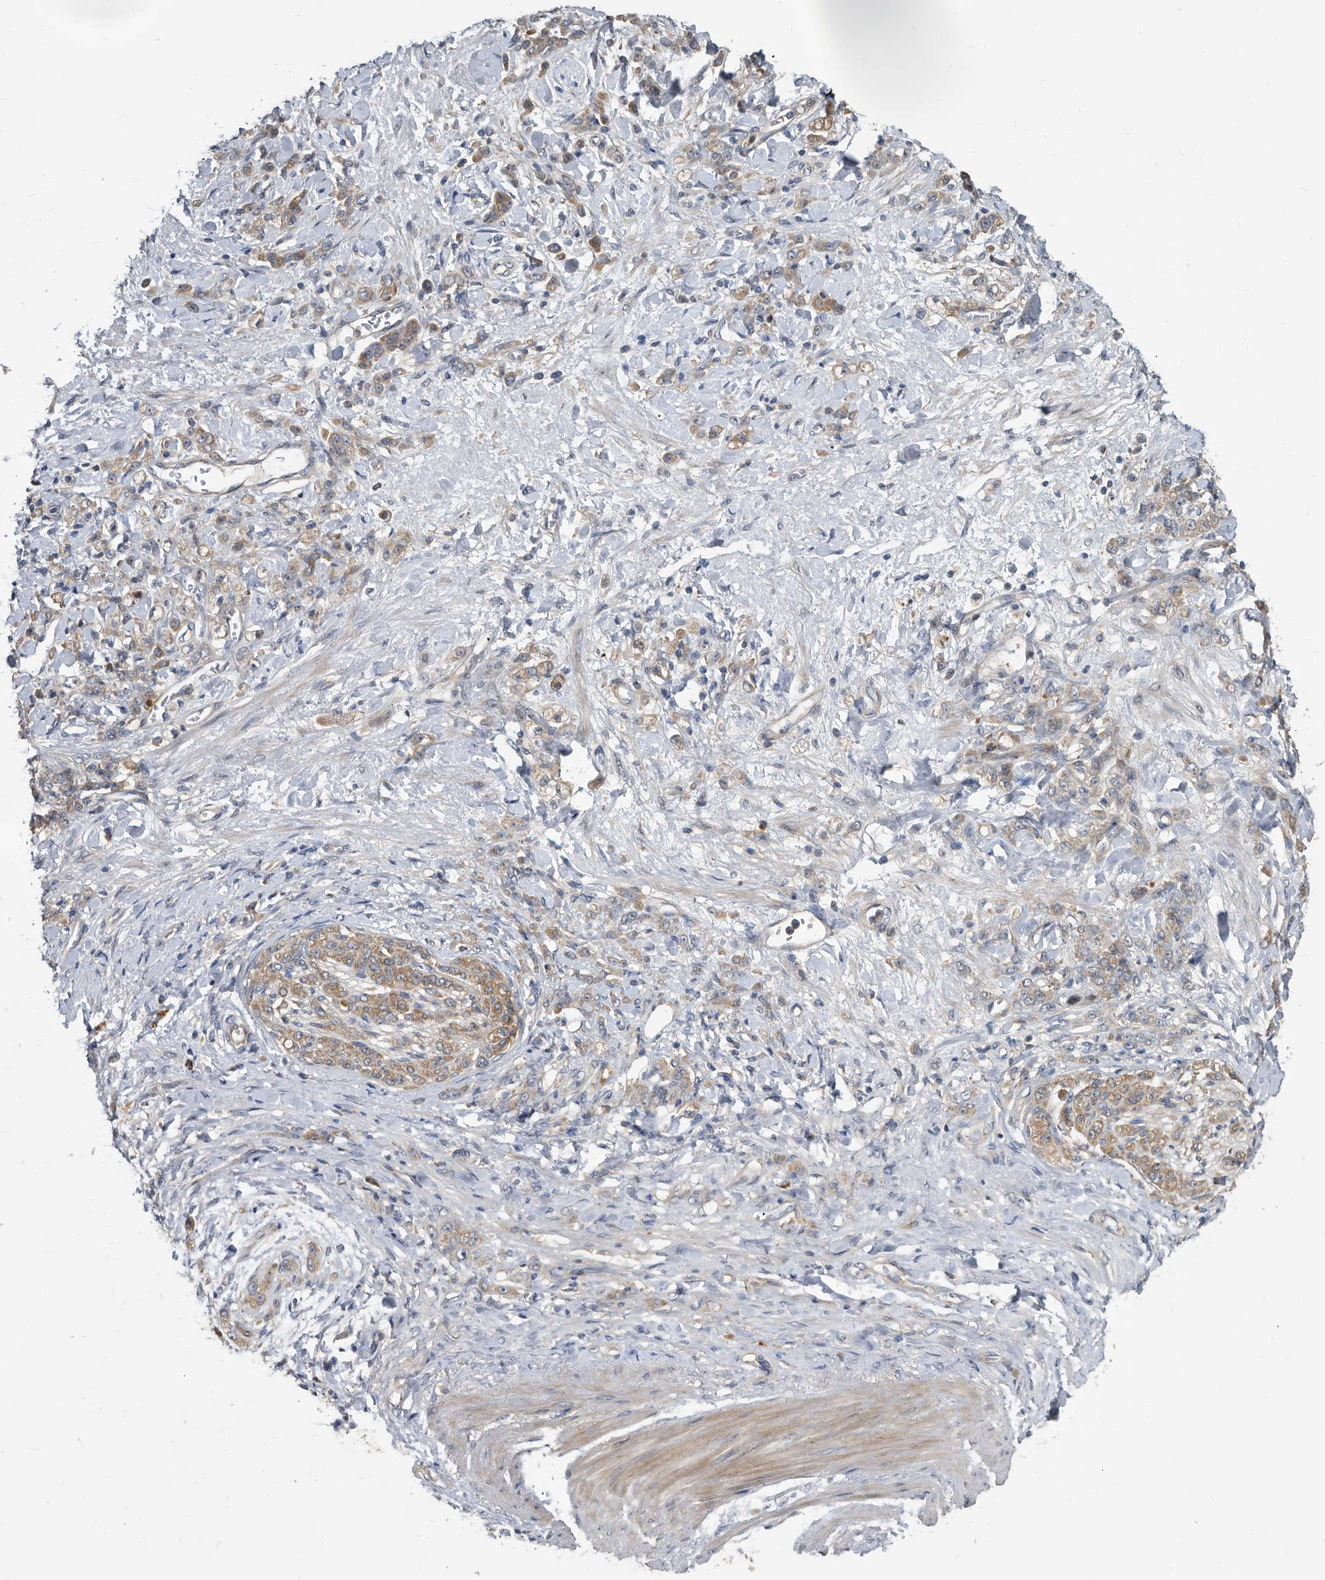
{"staining": {"intensity": "weak", "quantity": "<25%", "location": "cytoplasmic/membranous"}, "tissue": "stomach cancer", "cell_type": "Tumor cells", "image_type": "cancer", "snomed": [{"axis": "morphology", "description": "Normal tissue, NOS"}, {"axis": "morphology", "description": "Adenocarcinoma, NOS"}, {"axis": "topography", "description": "Stomach"}], "caption": "High magnification brightfield microscopy of adenocarcinoma (stomach) stained with DAB (3,3'-diaminobenzidine) (brown) and counterstained with hematoxylin (blue): tumor cells show no significant expression.", "gene": "APEH", "patient": {"sex": "male", "age": 82}}